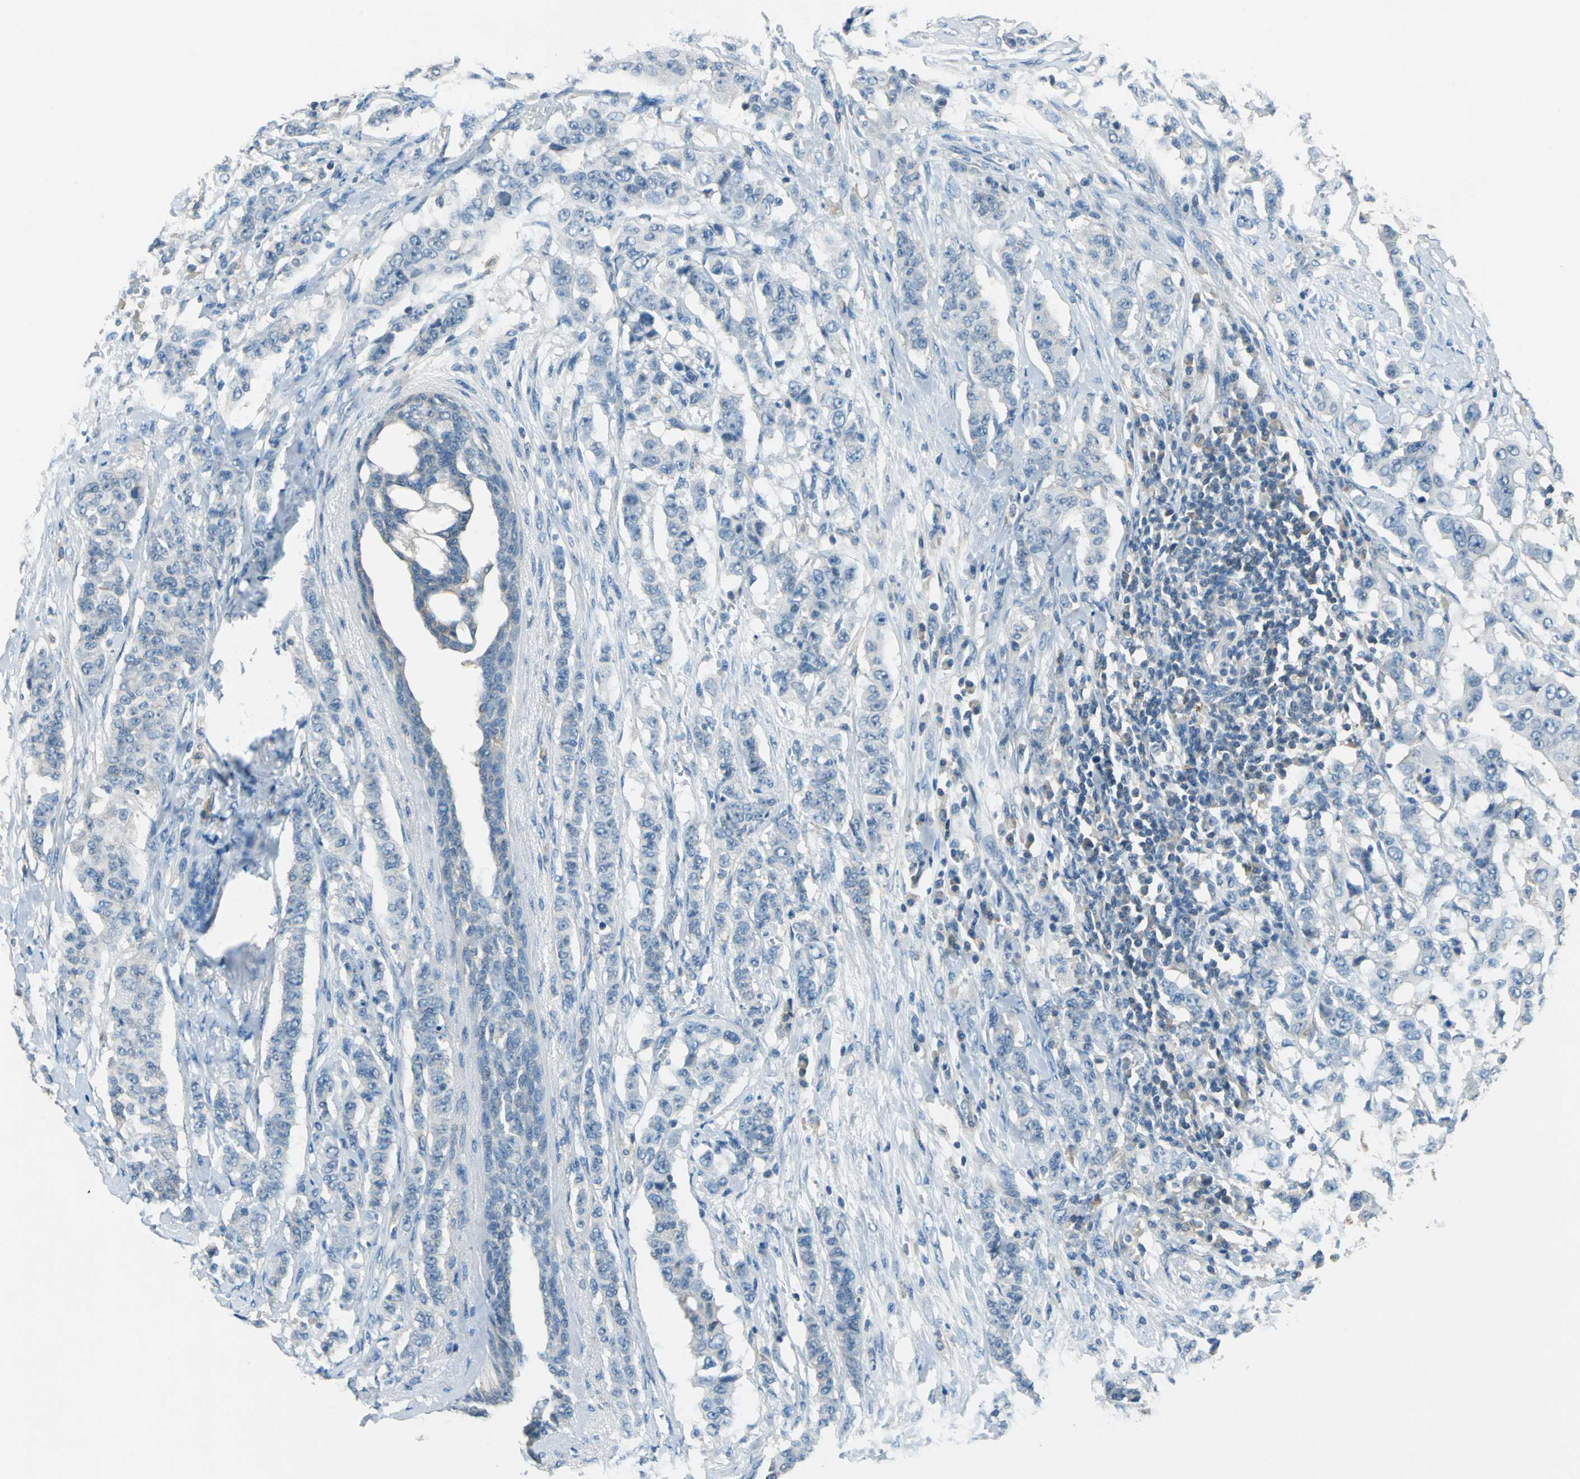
{"staining": {"intensity": "negative", "quantity": "none", "location": "none"}, "tissue": "breast cancer", "cell_type": "Tumor cells", "image_type": "cancer", "snomed": [{"axis": "morphology", "description": "Duct carcinoma"}, {"axis": "topography", "description": "Breast"}], "caption": "This photomicrograph is of breast cancer (invasive ductal carcinoma) stained with IHC to label a protein in brown with the nuclei are counter-stained blue. There is no positivity in tumor cells.", "gene": "PRKCA", "patient": {"sex": "female", "age": 40}}